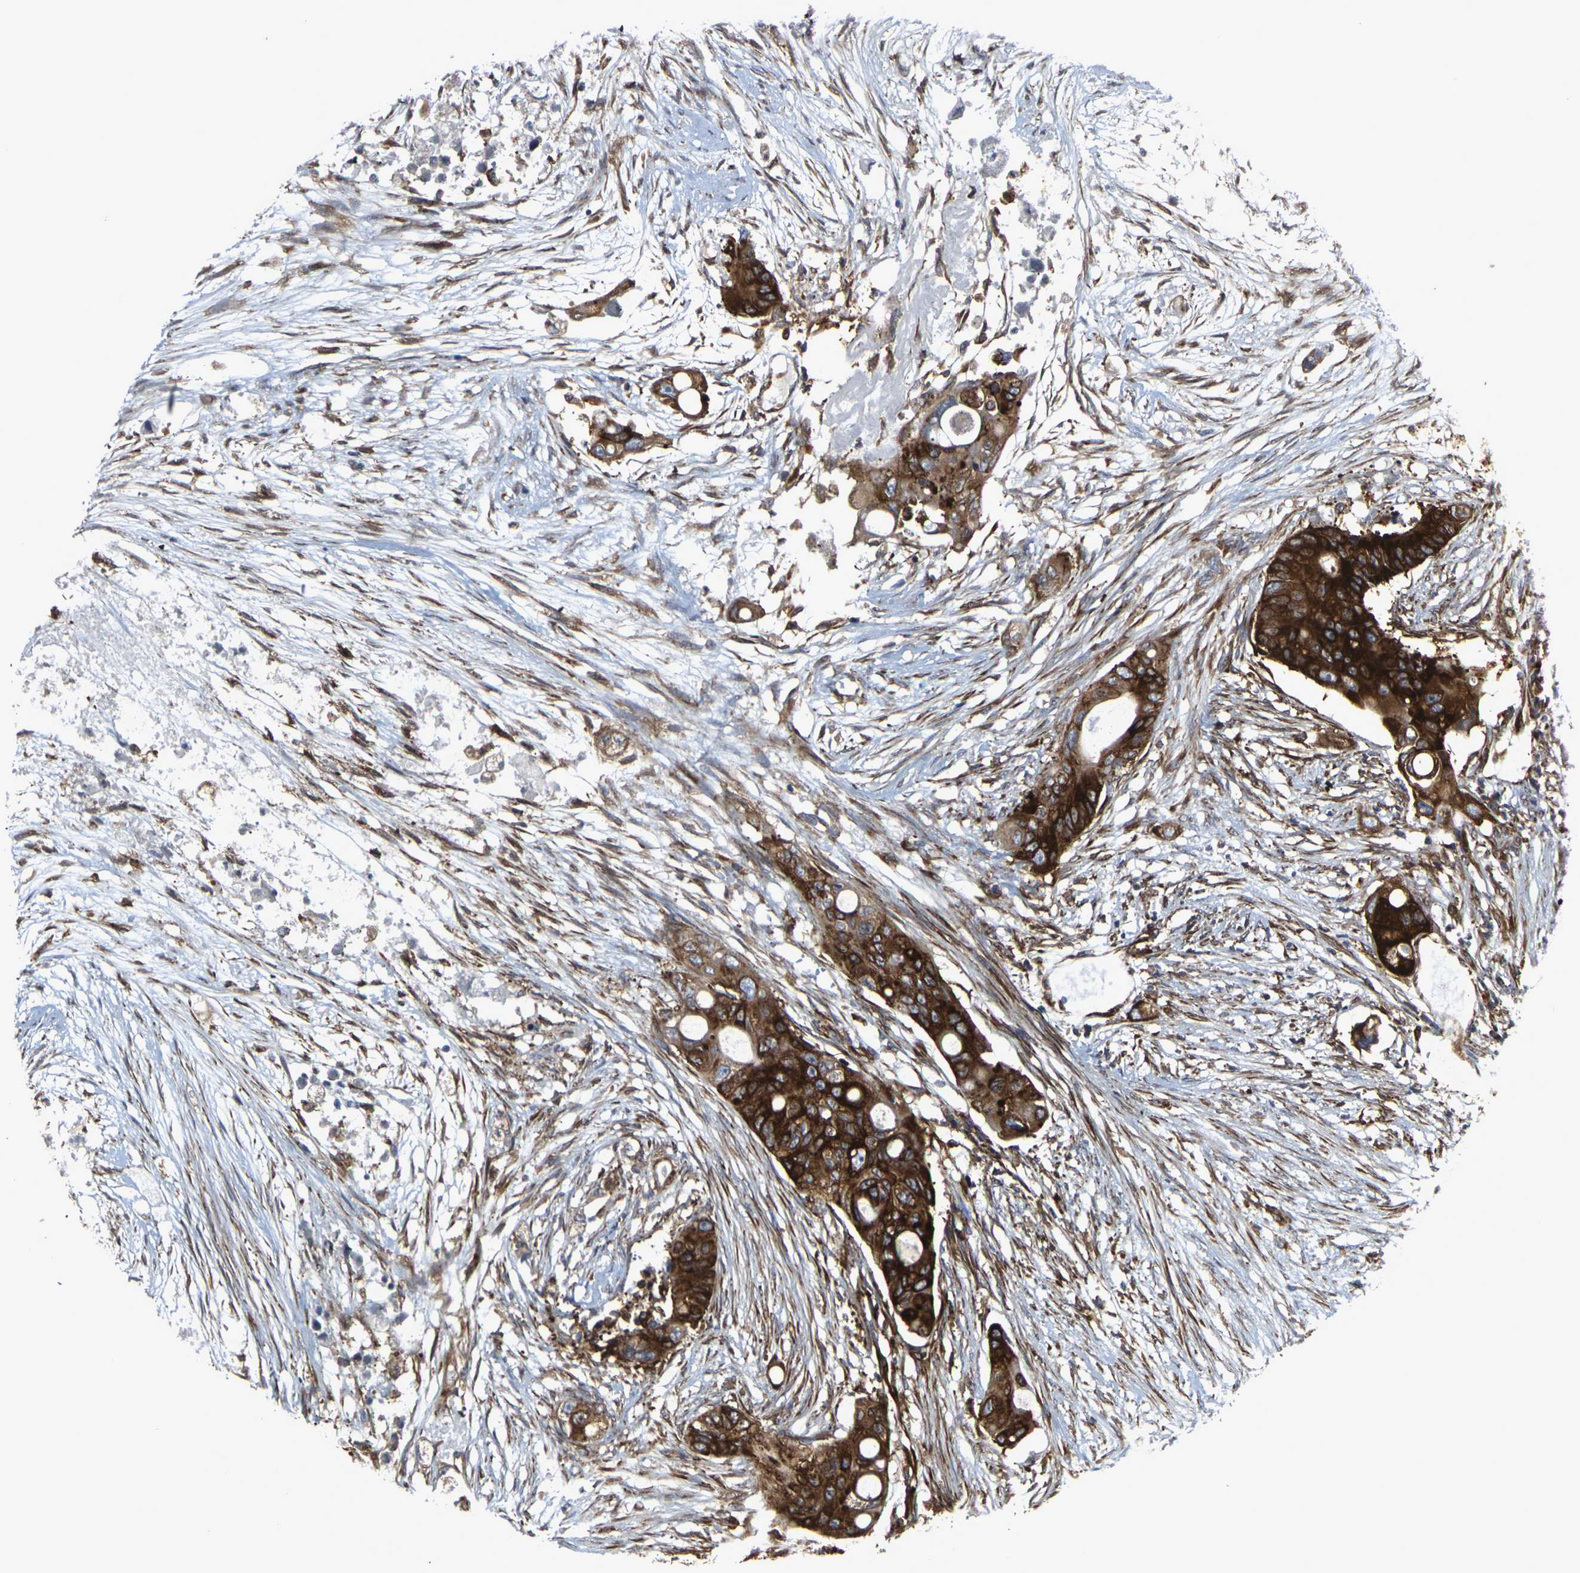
{"staining": {"intensity": "strong", "quantity": ">75%", "location": "cytoplasmic/membranous"}, "tissue": "colorectal cancer", "cell_type": "Tumor cells", "image_type": "cancer", "snomed": [{"axis": "morphology", "description": "Adenocarcinoma, NOS"}, {"axis": "topography", "description": "Colon"}], "caption": "A histopathology image showing strong cytoplasmic/membranous expression in approximately >75% of tumor cells in colorectal adenocarcinoma, as visualized by brown immunohistochemical staining.", "gene": "MARCHF2", "patient": {"sex": "female", "age": 57}}